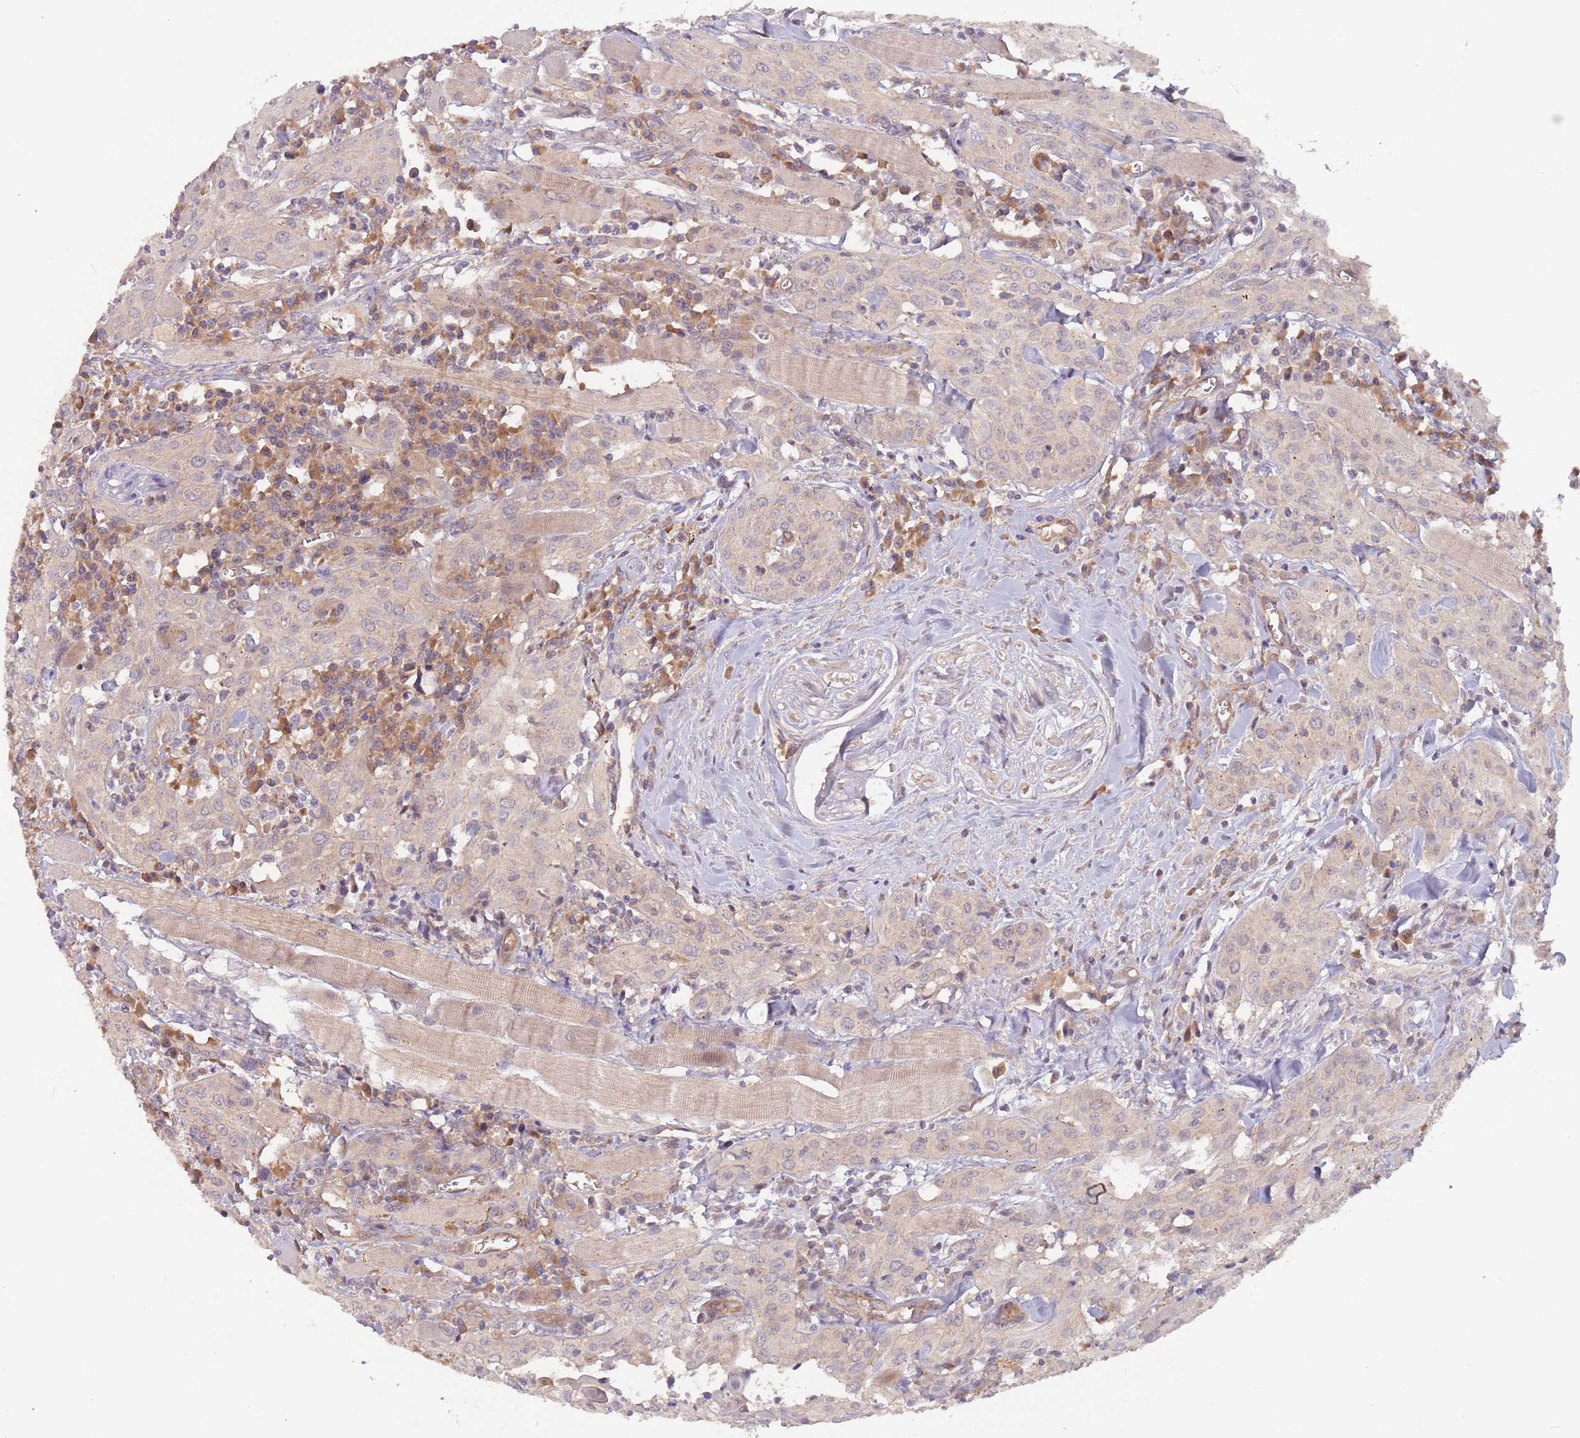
{"staining": {"intensity": "weak", "quantity": "<25%", "location": "cytoplasmic/membranous"}, "tissue": "head and neck cancer", "cell_type": "Tumor cells", "image_type": "cancer", "snomed": [{"axis": "morphology", "description": "Squamous cell carcinoma, NOS"}, {"axis": "topography", "description": "Oral tissue"}, {"axis": "topography", "description": "Head-Neck"}], "caption": "The immunohistochemistry histopathology image has no significant positivity in tumor cells of head and neck cancer (squamous cell carcinoma) tissue.", "gene": "SAV1", "patient": {"sex": "female", "age": 70}}